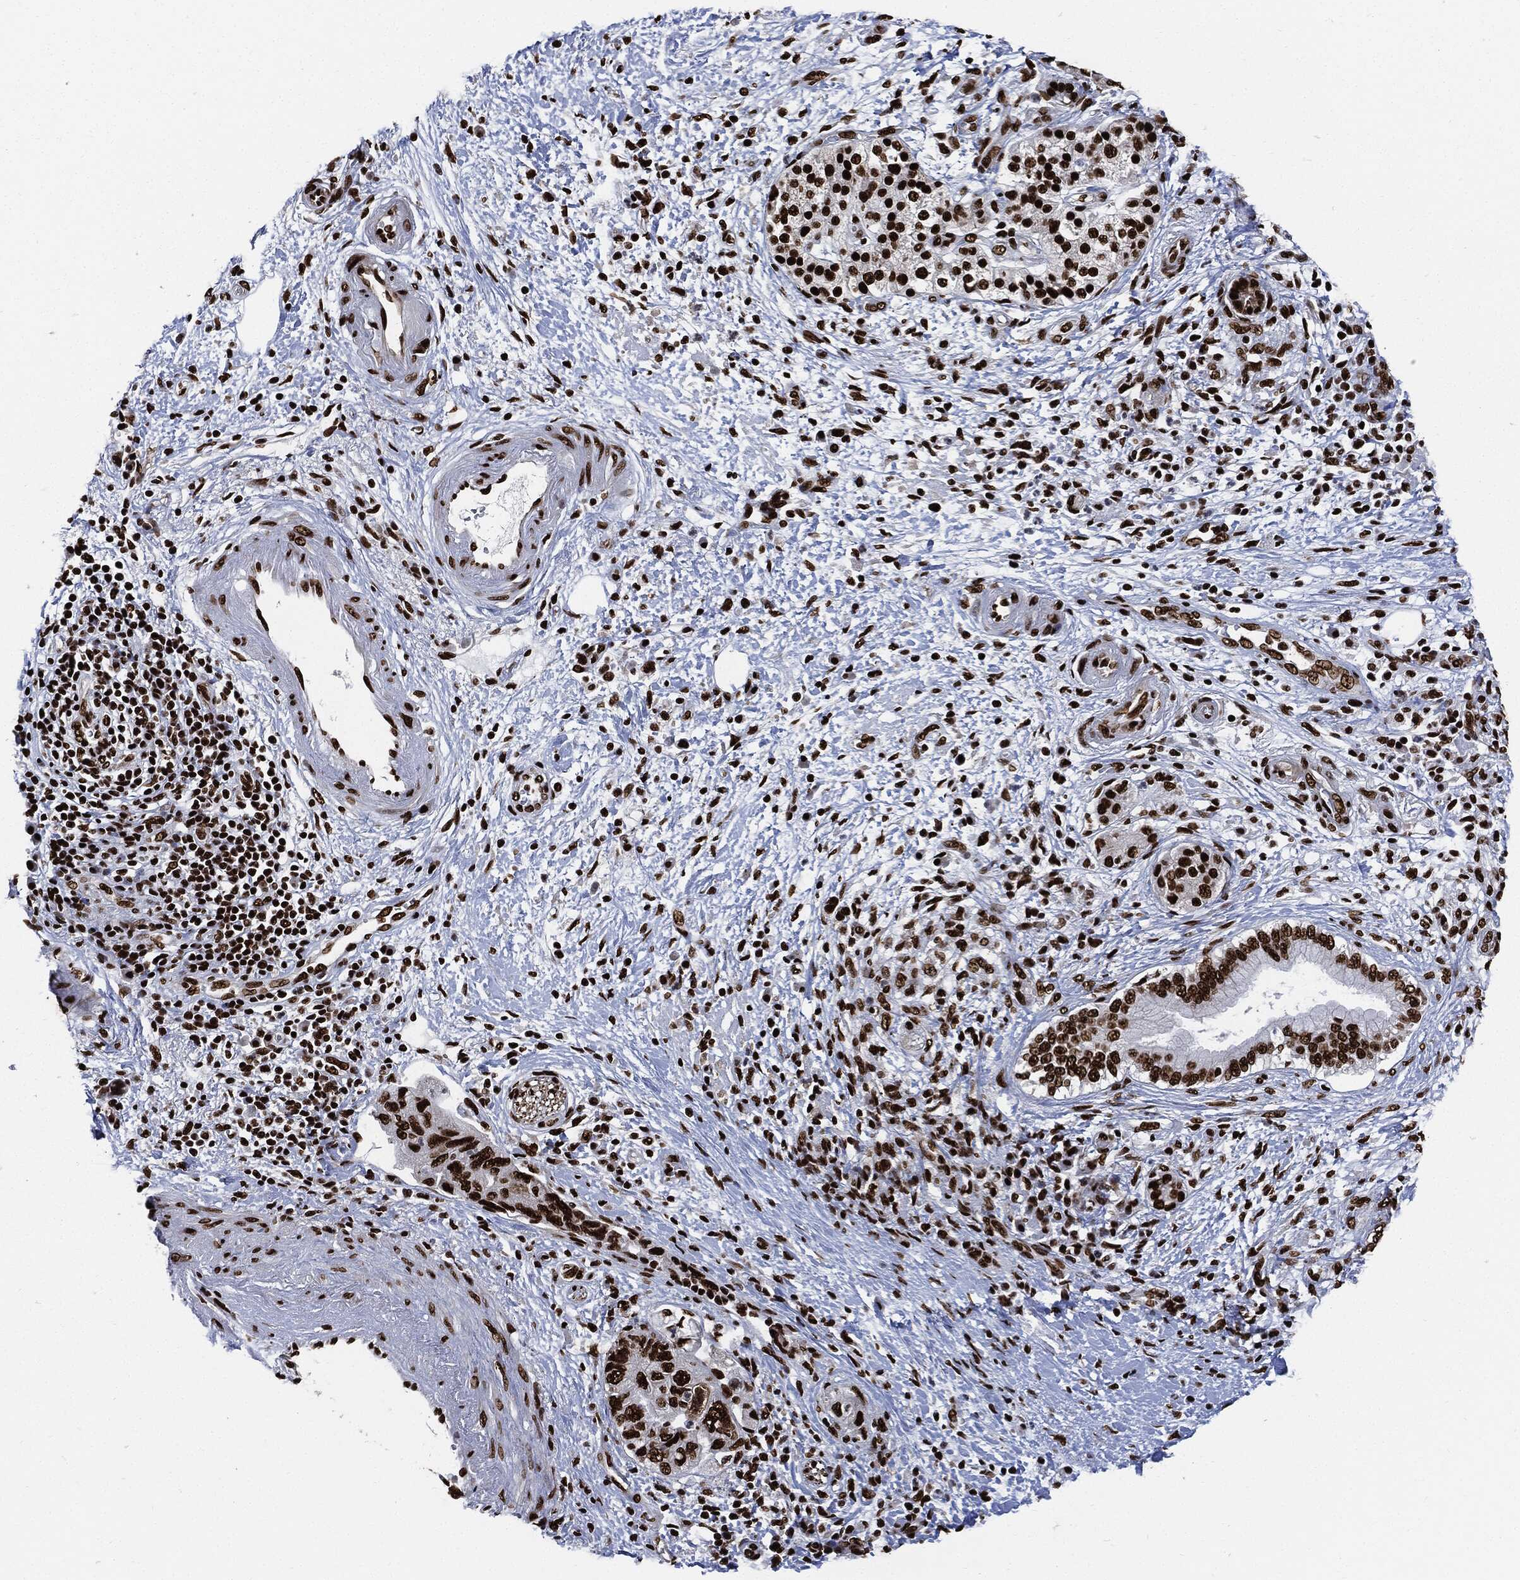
{"staining": {"intensity": "strong", "quantity": ">75%", "location": "nuclear"}, "tissue": "pancreatic cancer", "cell_type": "Tumor cells", "image_type": "cancer", "snomed": [{"axis": "morphology", "description": "Adenocarcinoma, NOS"}, {"axis": "topography", "description": "Pancreas"}], "caption": "Strong nuclear positivity for a protein is appreciated in approximately >75% of tumor cells of pancreatic adenocarcinoma using IHC.", "gene": "RECQL", "patient": {"sex": "female", "age": 73}}